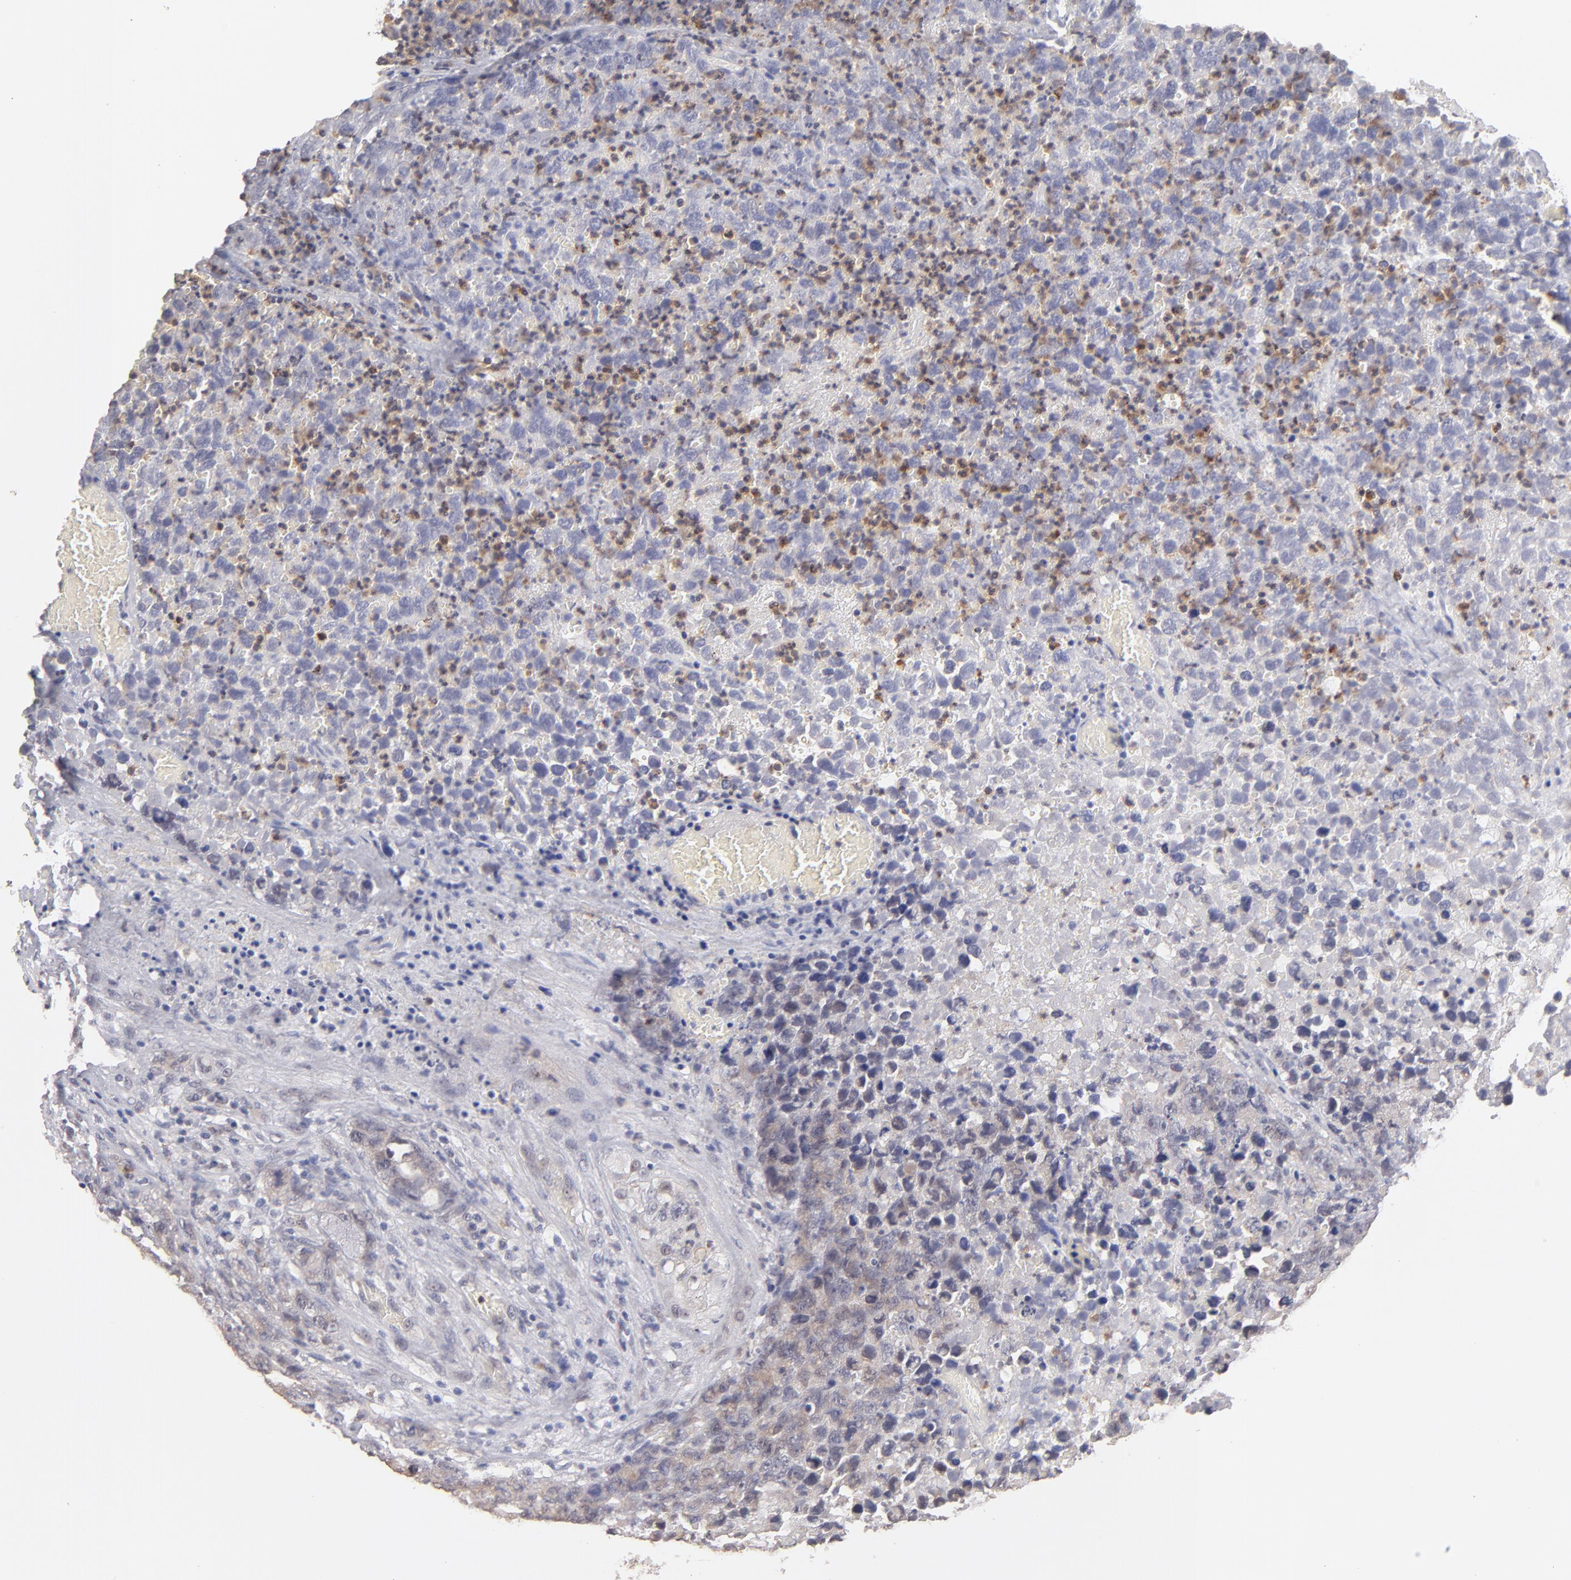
{"staining": {"intensity": "negative", "quantity": "none", "location": "none"}, "tissue": "testis cancer", "cell_type": "Tumor cells", "image_type": "cancer", "snomed": [{"axis": "morphology", "description": "Carcinoma, Embryonal, NOS"}, {"axis": "topography", "description": "Testis"}], "caption": "DAB immunohistochemical staining of human testis cancer (embryonal carcinoma) shows no significant staining in tumor cells. The staining is performed using DAB (3,3'-diaminobenzidine) brown chromogen with nuclei counter-stained in using hematoxylin.", "gene": "MGAM", "patient": {"sex": "male", "age": 31}}